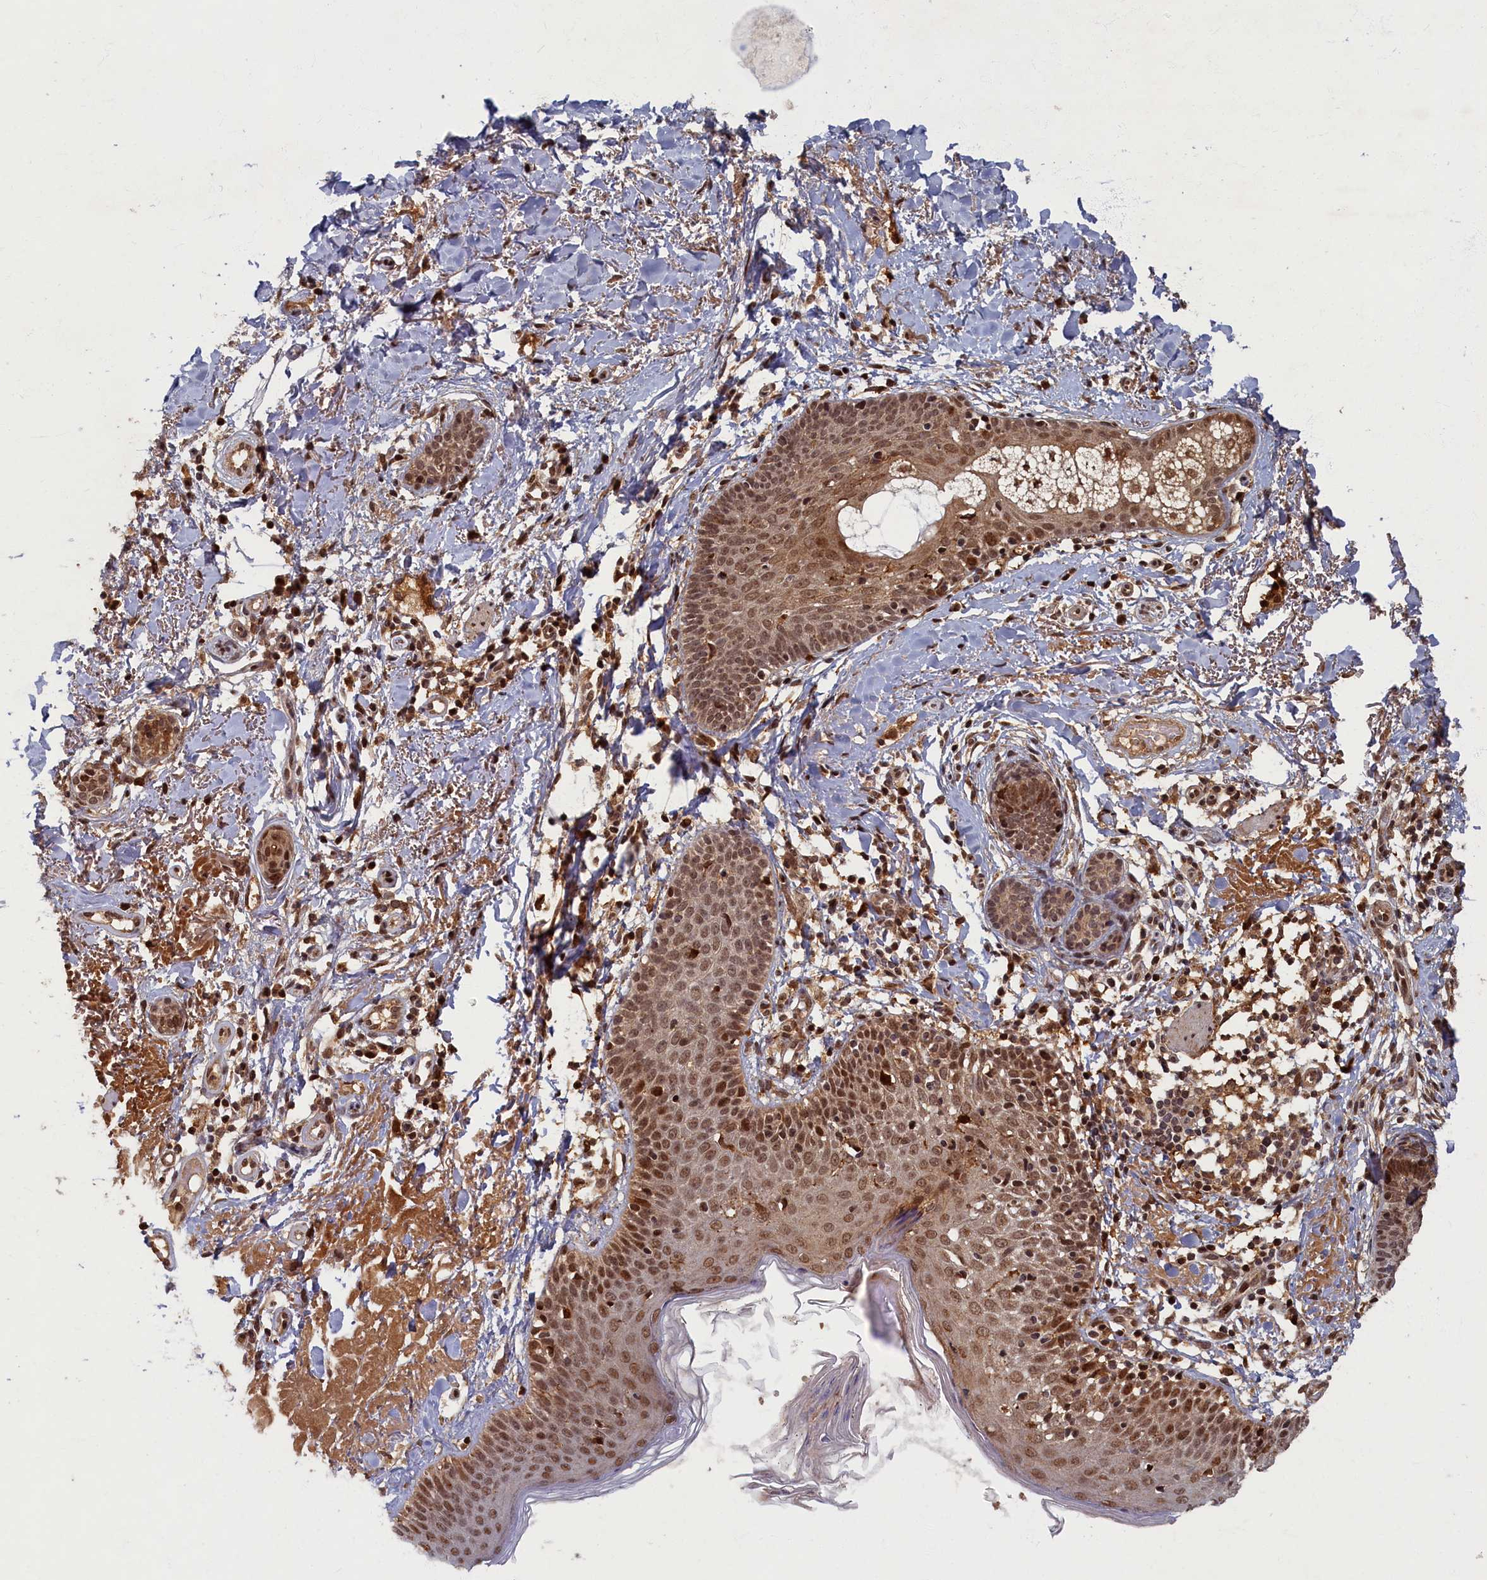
{"staining": {"intensity": "moderate", "quantity": ">75%", "location": "nuclear"}, "tissue": "skin cancer", "cell_type": "Tumor cells", "image_type": "cancer", "snomed": [{"axis": "morphology", "description": "Basal cell carcinoma"}, {"axis": "topography", "description": "Skin"}], "caption": "This photomicrograph demonstrates skin cancer stained with immunohistochemistry (IHC) to label a protein in brown. The nuclear of tumor cells show moderate positivity for the protein. Nuclei are counter-stained blue.", "gene": "BRCA1", "patient": {"sex": "female", "age": 61}}